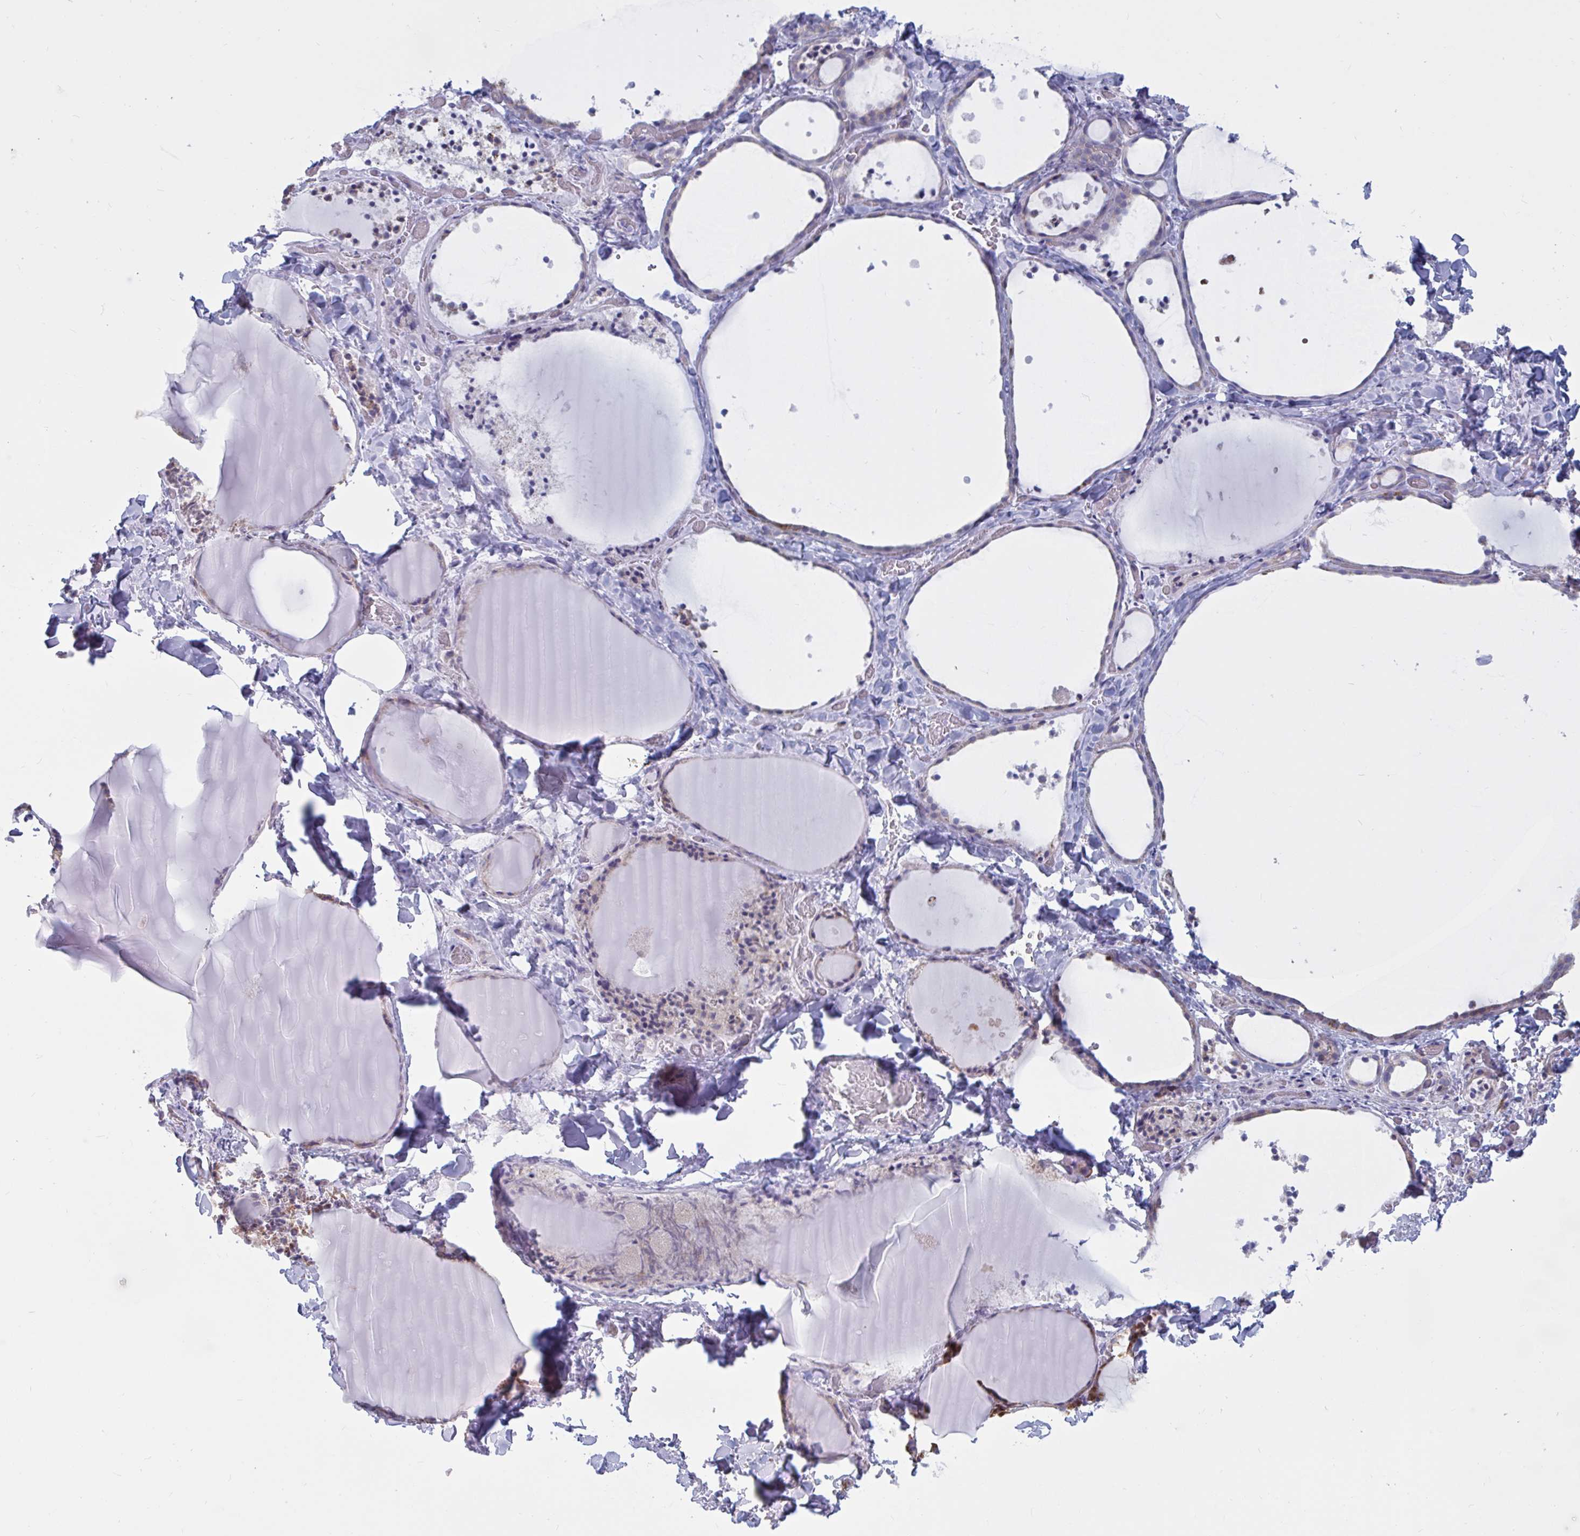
{"staining": {"intensity": "negative", "quantity": "none", "location": "none"}, "tissue": "thyroid gland", "cell_type": "Glandular cells", "image_type": "normal", "snomed": [{"axis": "morphology", "description": "Normal tissue, NOS"}, {"axis": "topography", "description": "Thyroid gland"}], "caption": "IHC image of benign human thyroid gland stained for a protein (brown), which demonstrates no expression in glandular cells.", "gene": "ATG9A", "patient": {"sex": "female", "age": 36}}